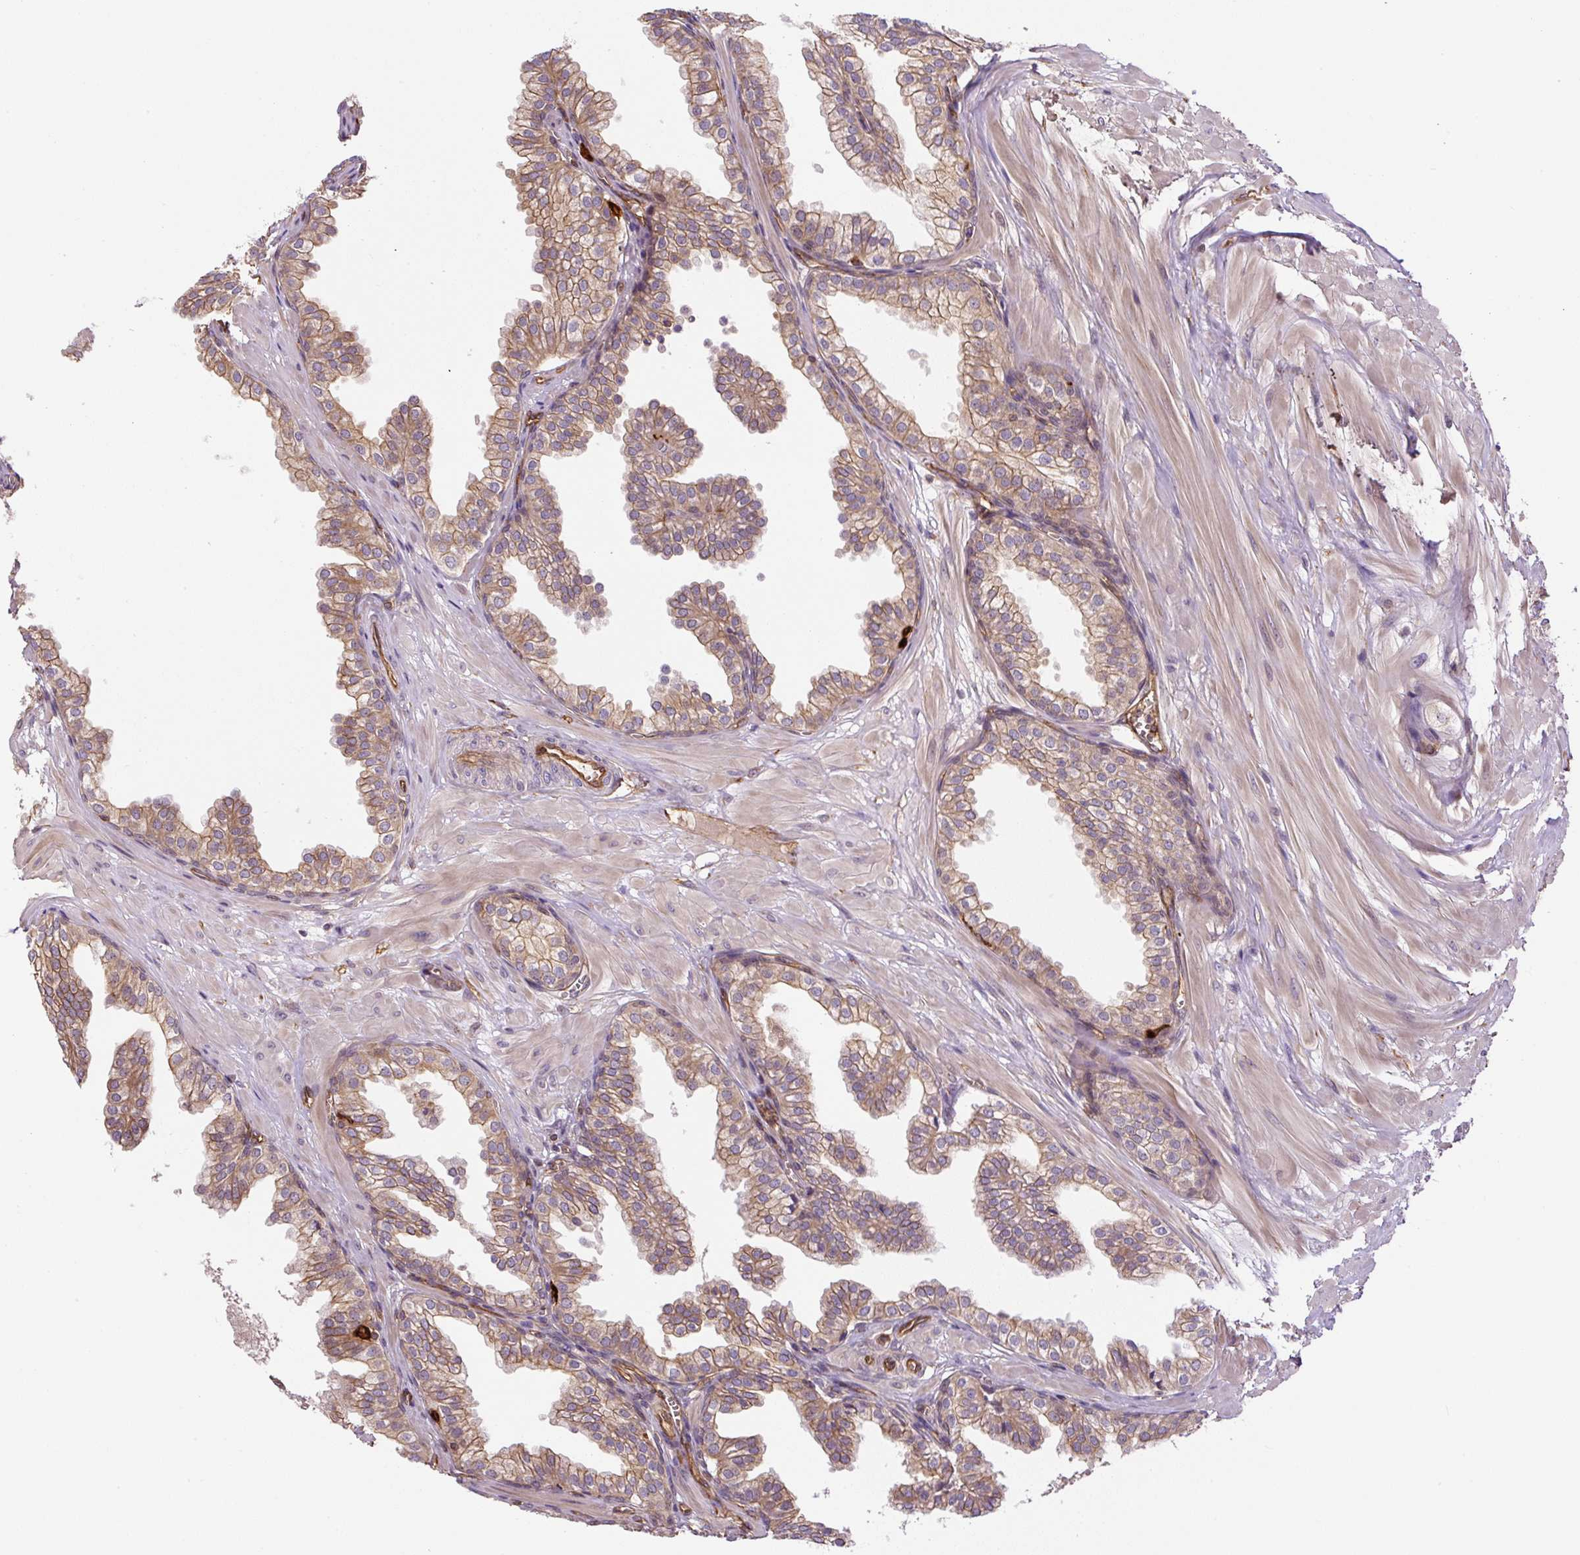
{"staining": {"intensity": "moderate", "quantity": ">75%", "location": "cytoplasmic/membranous"}, "tissue": "prostate", "cell_type": "Glandular cells", "image_type": "normal", "snomed": [{"axis": "morphology", "description": "Normal tissue, NOS"}, {"axis": "topography", "description": "Prostate"}, {"axis": "topography", "description": "Peripheral nerve tissue"}], "caption": "DAB (3,3'-diaminobenzidine) immunohistochemical staining of benign prostate shows moderate cytoplasmic/membranous protein expression in approximately >75% of glandular cells.", "gene": "B3GALT5", "patient": {"sex": "male", "age": 55}}